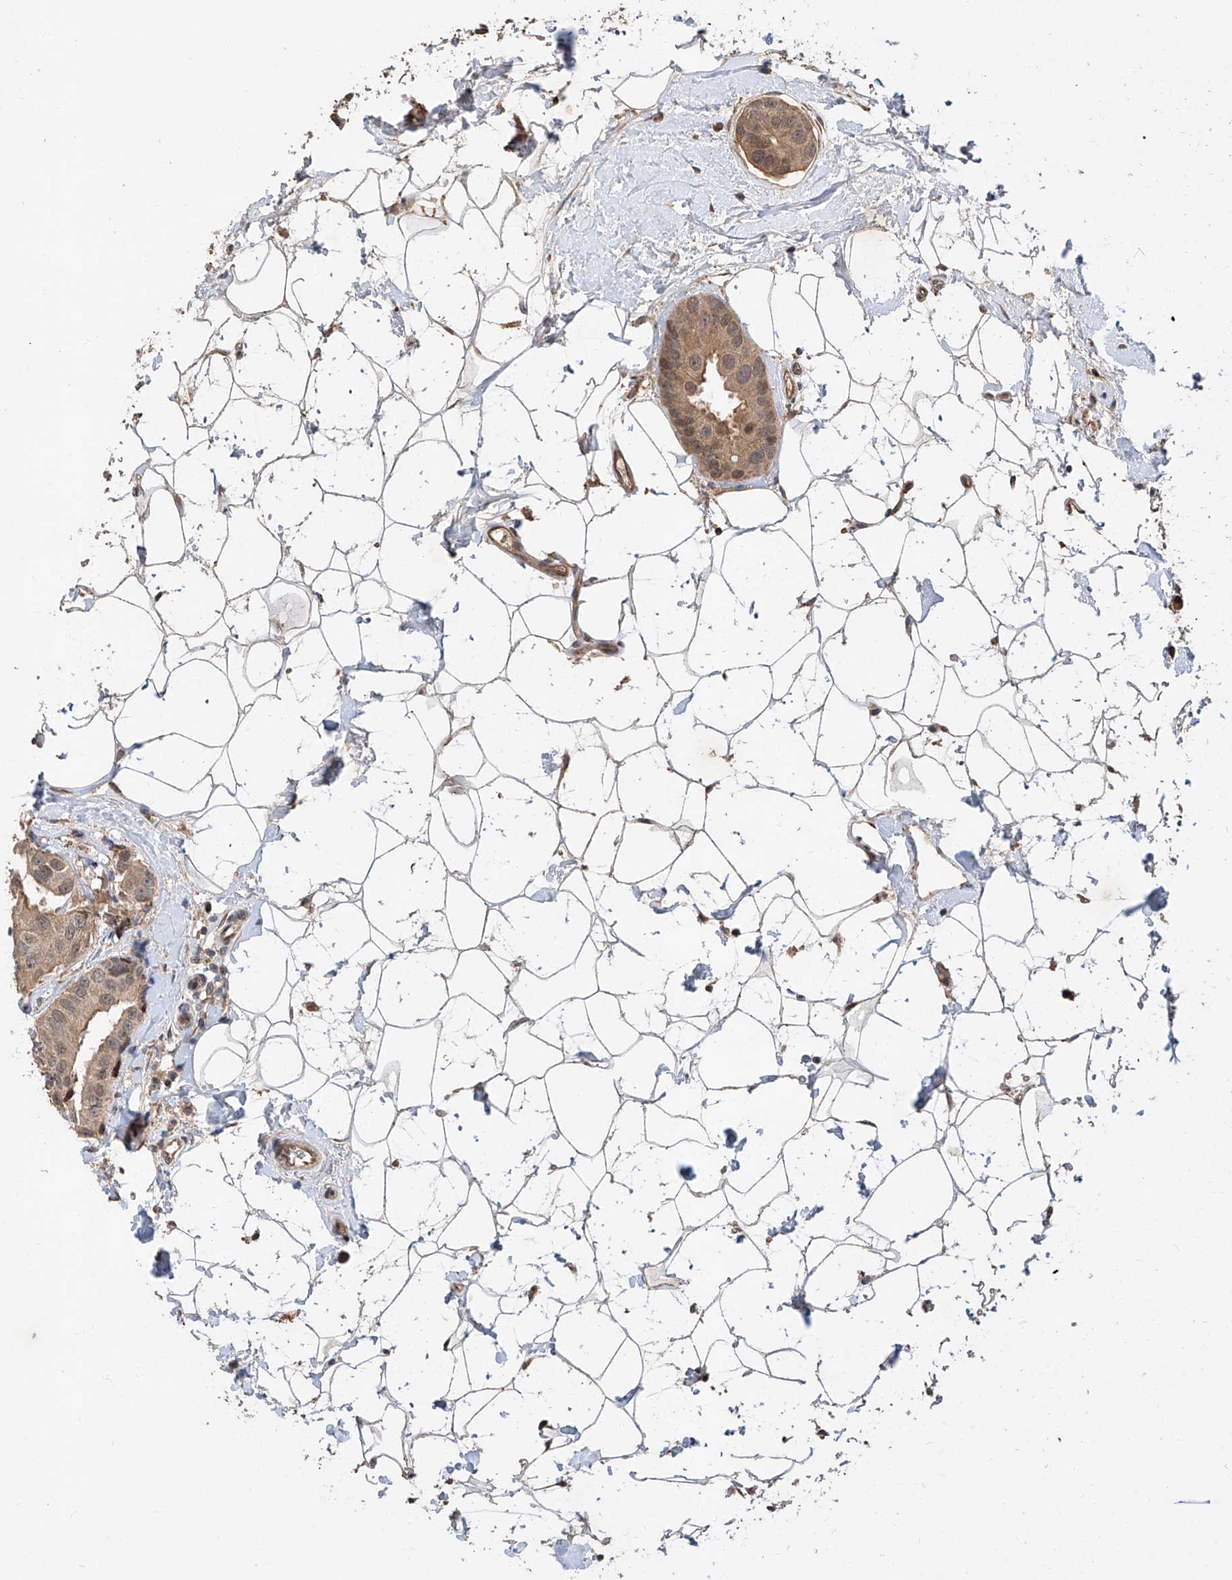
{"staining": {"intensity": "moderate", "quantity": ">75%", "location": "cytoplasmic/membranous,nuclear"}, "tissue": "breast cancer", "cell_type": "Tumor cells", "image_type": "cancer", "snomed": [{"axis": "morphology", "description": "Normal tissue, NOS"}, {"axis": "morphology", "description": "Duct carcinoma"}, {"axis": "topography", "description": "Breast"}], "caption": "Human breast invasive ductal carcinoma stained with a brown dye shows moderate cytoplasmic/membranous and nuclear positive expression in approximately >75% of tumor cells.", "gene": "RILPL2", "patient": {"sex": "female", "age": 39}}